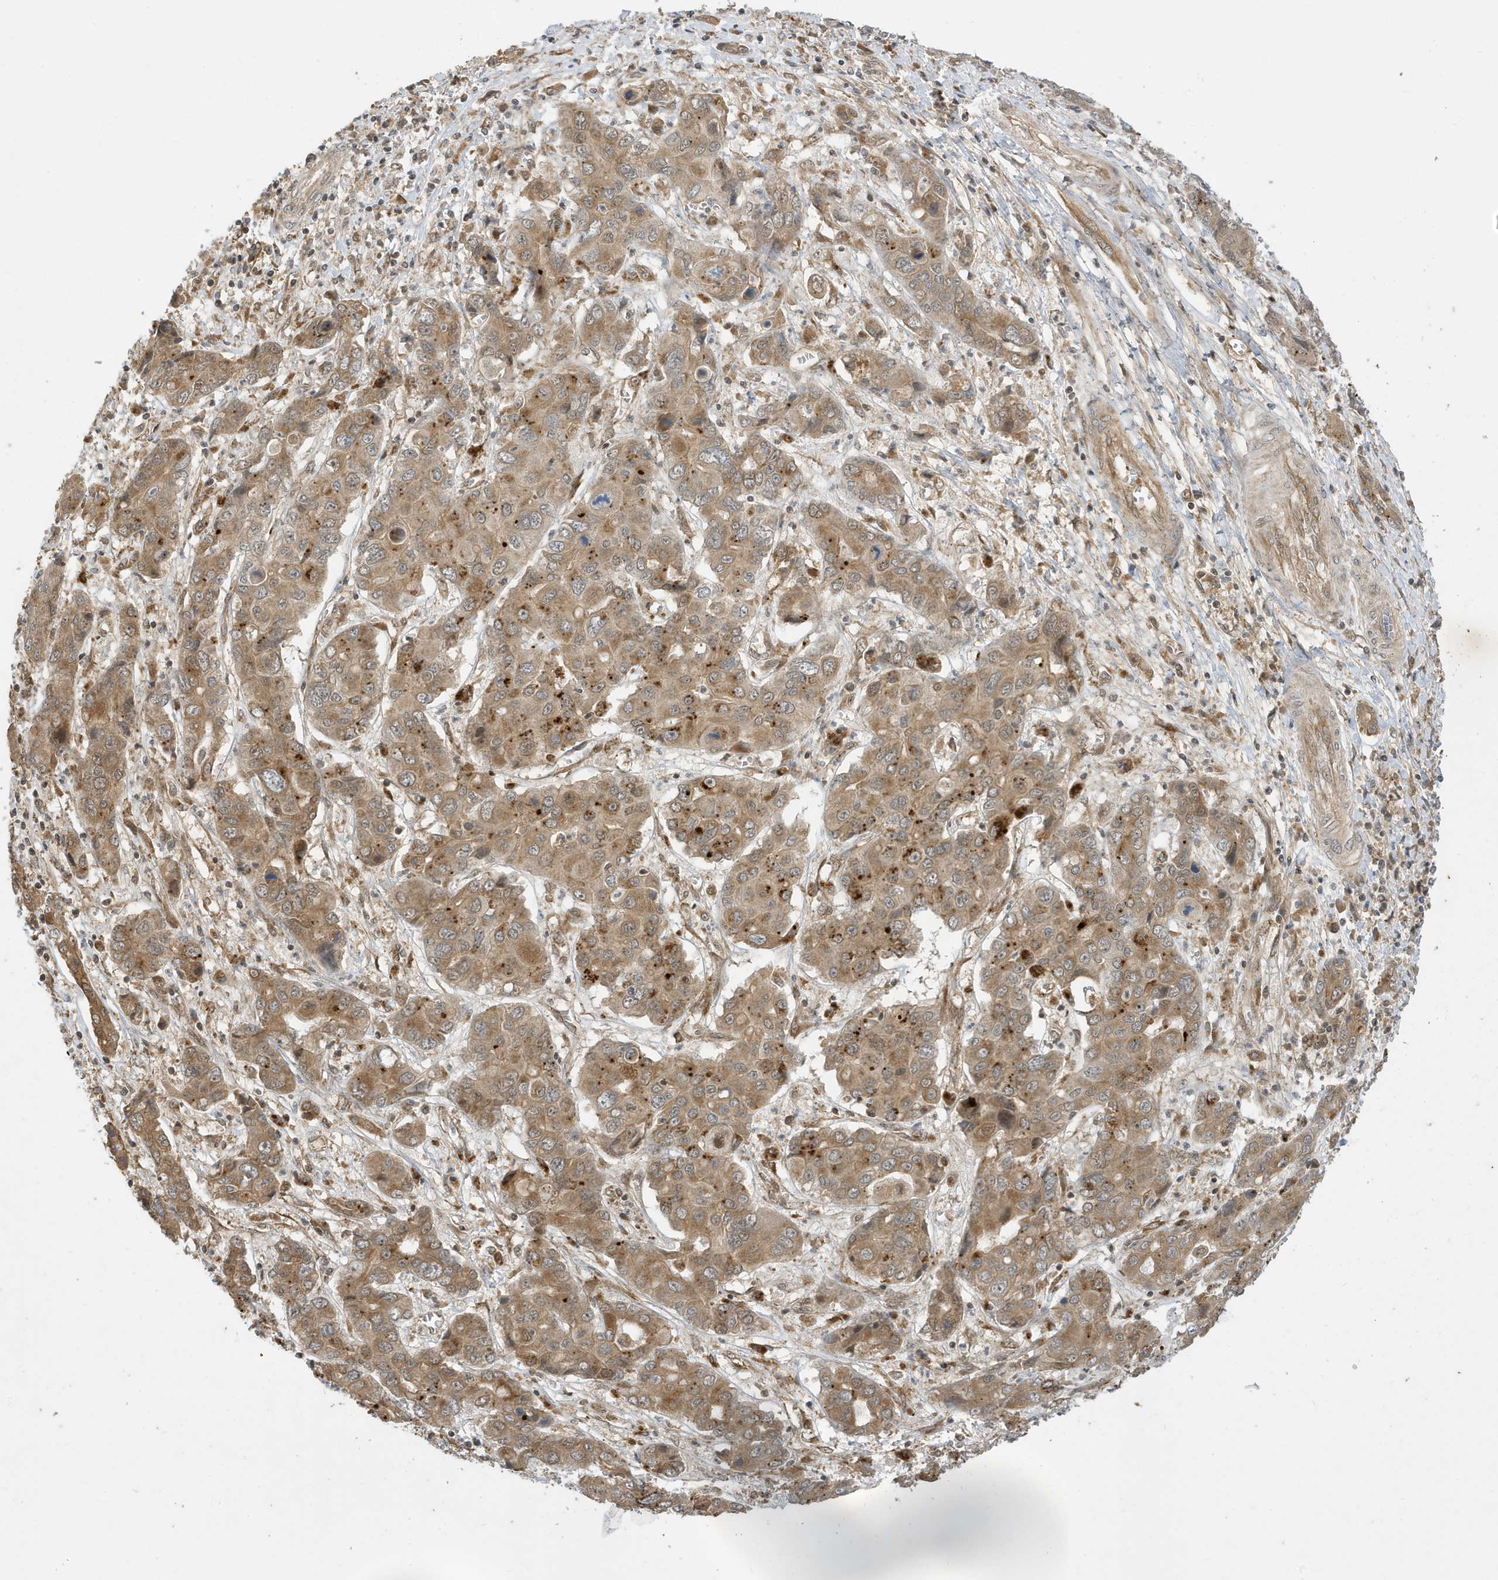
{"staining": {"intensity": "moderate", "quantity": ">75%", "location": "cytoplasmic/membranous"}, "tissue": "liver cancer", "cell_type": "Tumor cells", "image_type": "cancer", "snomed": [{"axis": "morphology", "description": "Cholangiocarcinoma"}, {"axis": "topography", "description": "Liver"}], "caption": "The histopathology image displays a brown stain indicating the presence of a protein in the cytoplasmic/membranous of tumor cells in liver cholangiocarcinoma. Ihc stains the protein in brown and the nuclei are stained blue.", "gene": "NCOA7", "patient": {"sex": "male", "age": 67}}